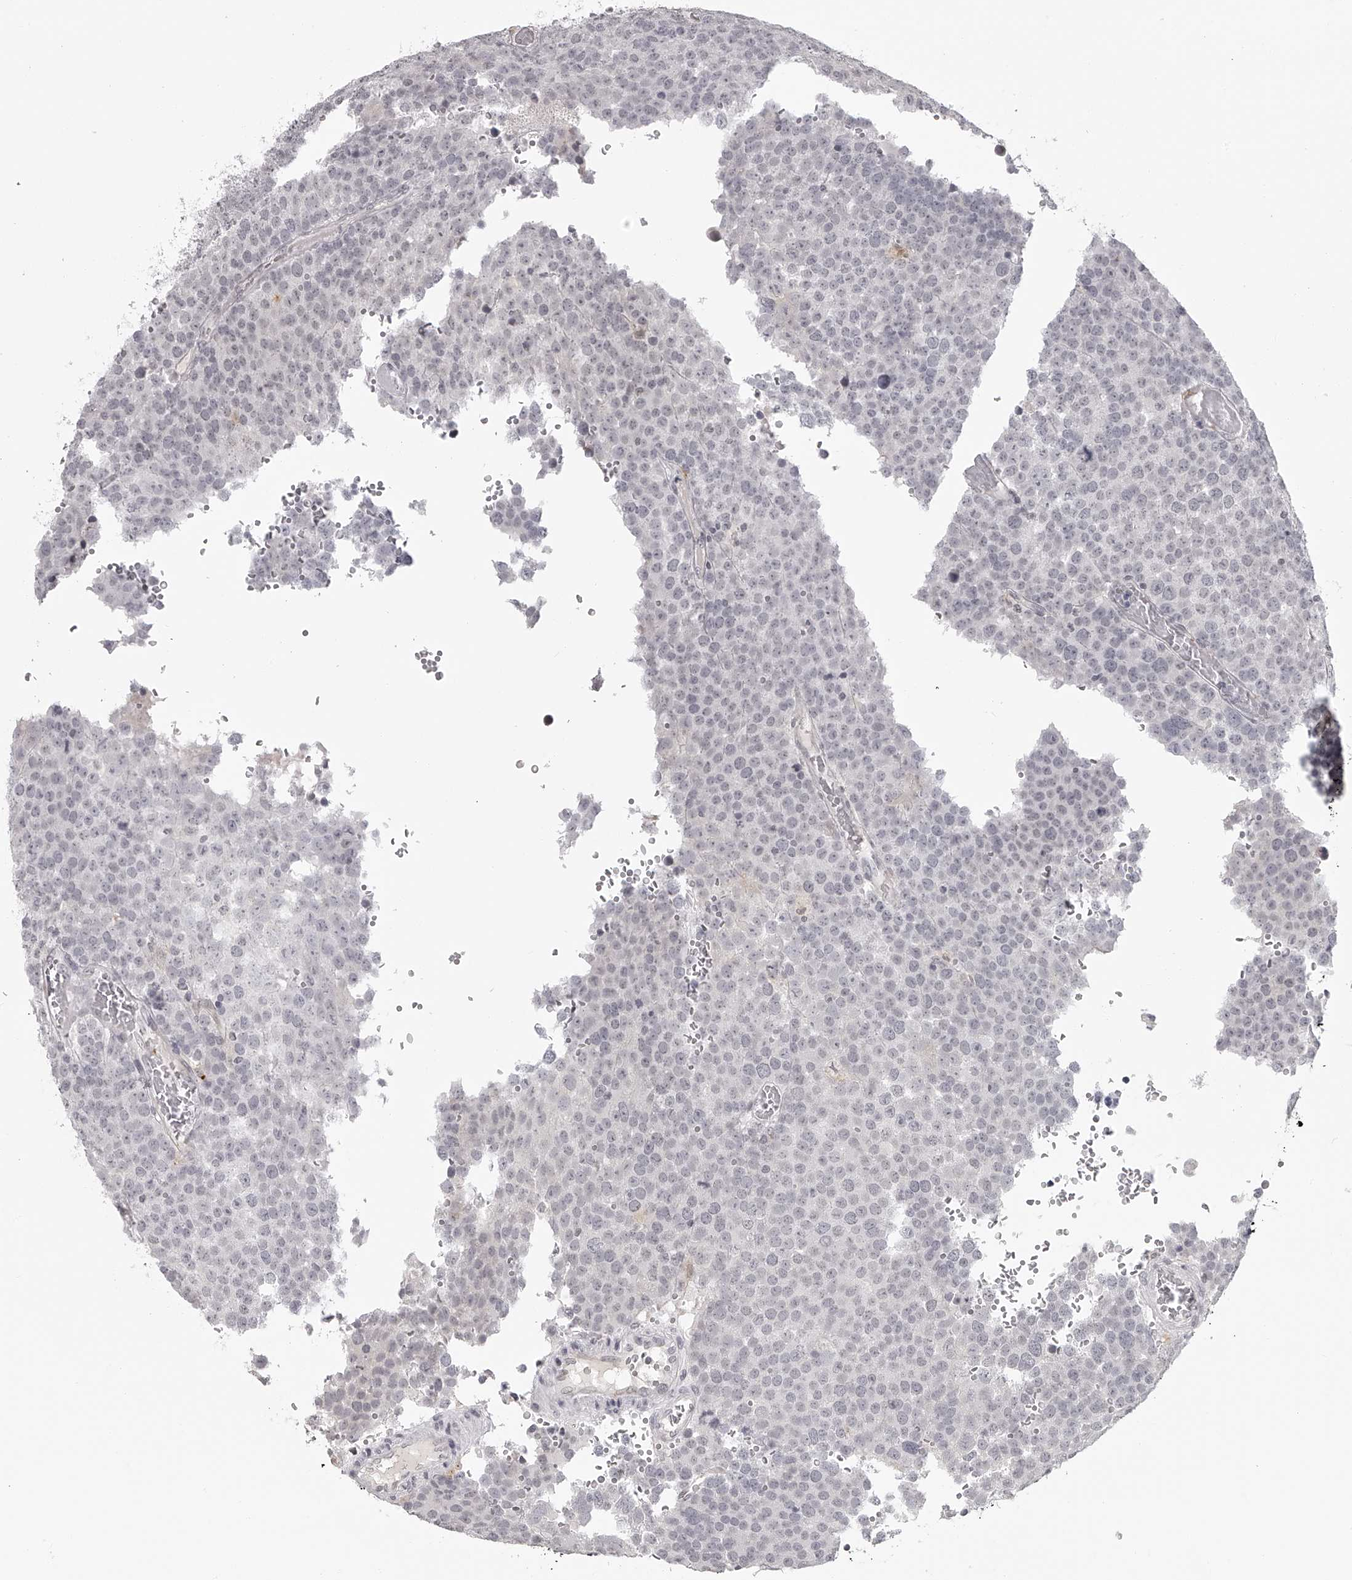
{"staining": {"intensity": "negative", "quantity": "none", "location": "none"}, "tissue": "testis cancer", "cell_type": "Tumor cells", "image_type": "cancer", "snomed": [{"axis": "morphology", "description": "Seminoma, NOS"}, {"axis": "topography", "description": "Testis"}], "caption": "Tumor cells are negative for protein expression in human testis cancer (seminoma). Nuclei are stained in blue.", "gene": "RNF220", "patient": {"sex": "male", "age": 71}}